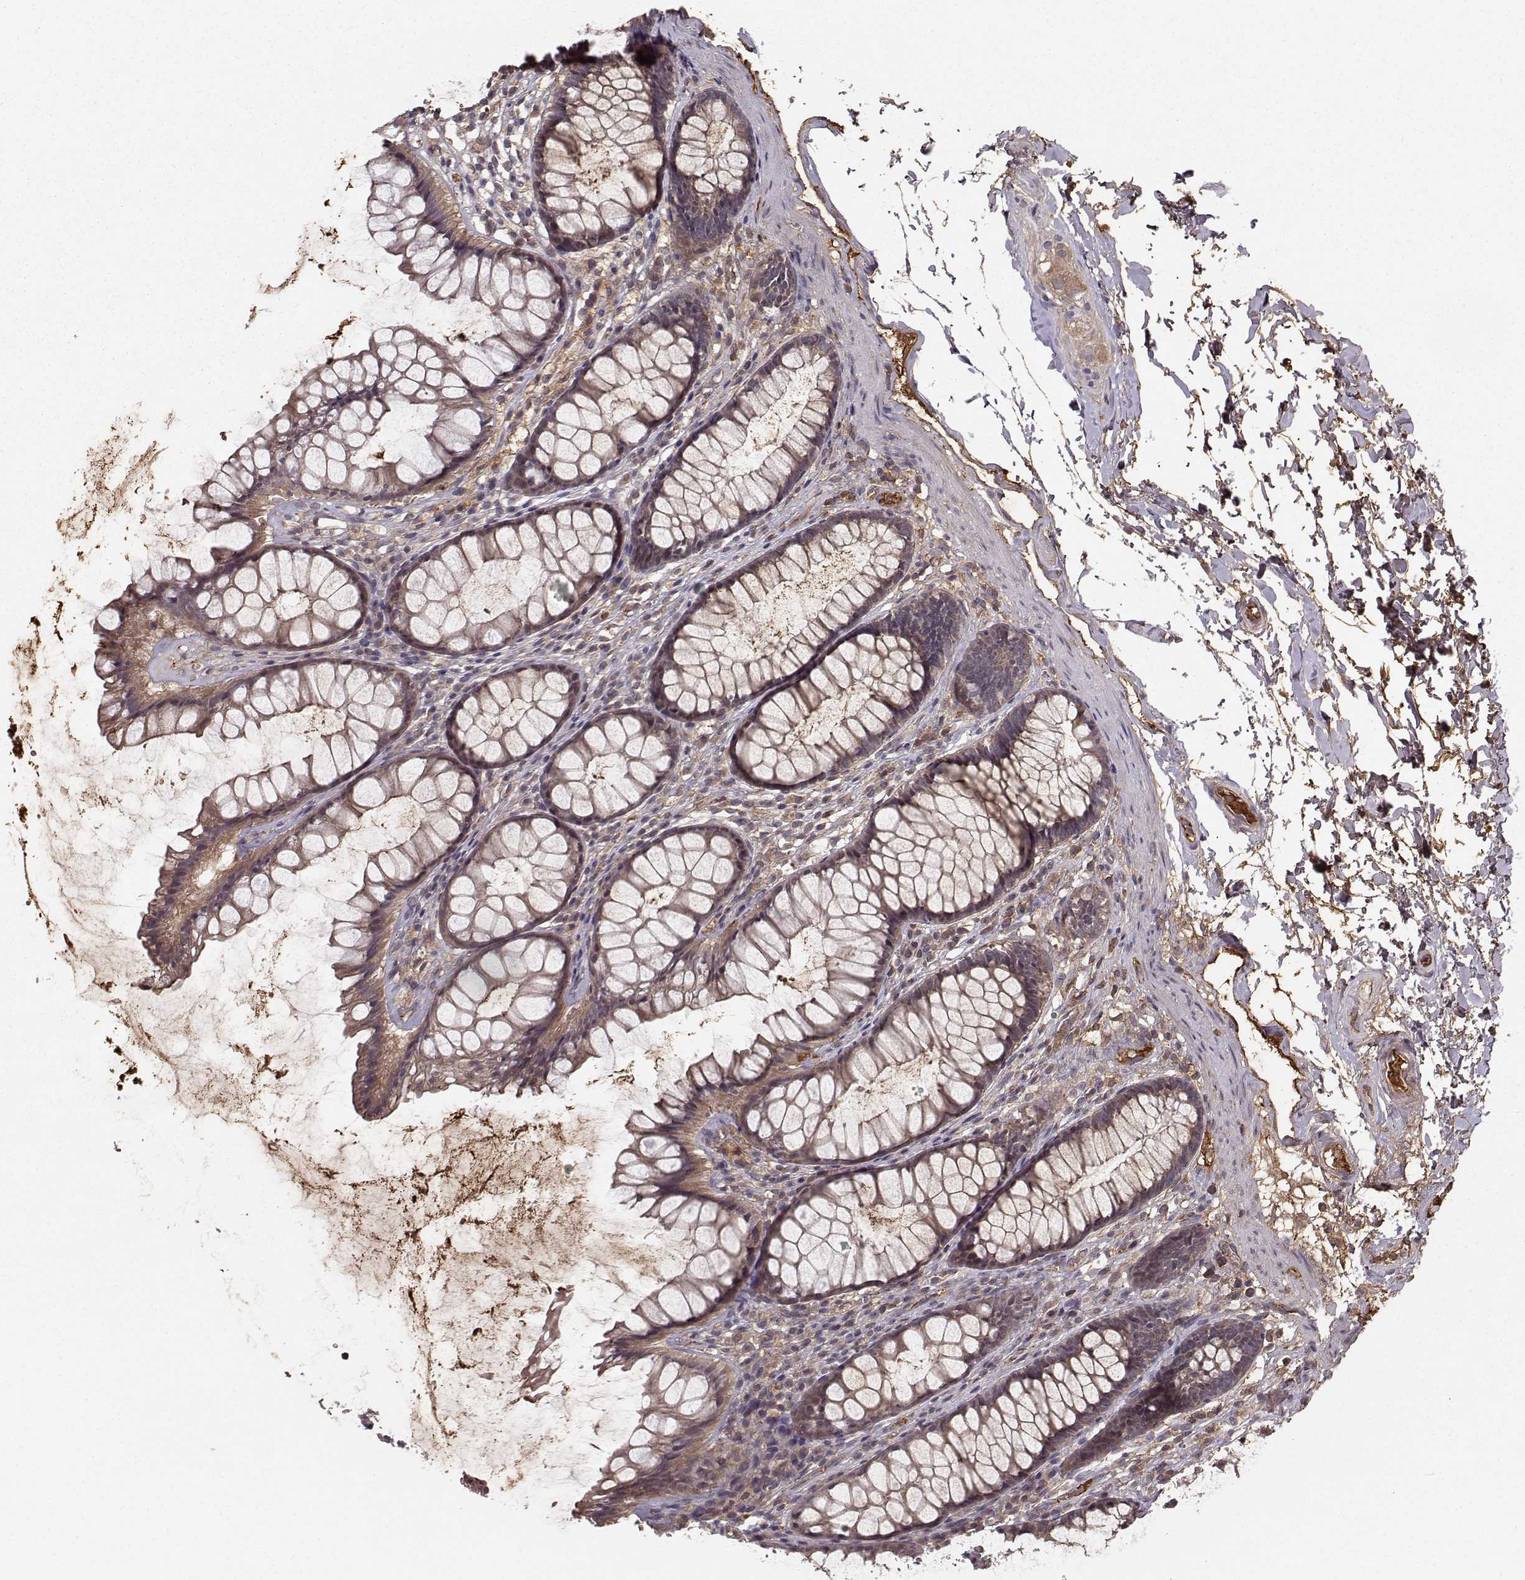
{"staining": {"intensity": "moderate", "quantity": ">75%", "location": "cytoplasmic/membranous"}, "tissue": "rectum", "cell_type": "Glandular cells", "image_type": "normal", "snomed": [{"axis": "morphology", "description": "Normal tissue, NOS"}, {"axis": "topography", "description": "Rectum"}], "caption": "A high-resolution micrograph shows IHC staining of normal rectum, which shows moderate cytoplasmic/membranous positivity in approximately >75% of glandular cells.", "gene": "WNT6", "patient": {"sex": "male", "age": 72}}